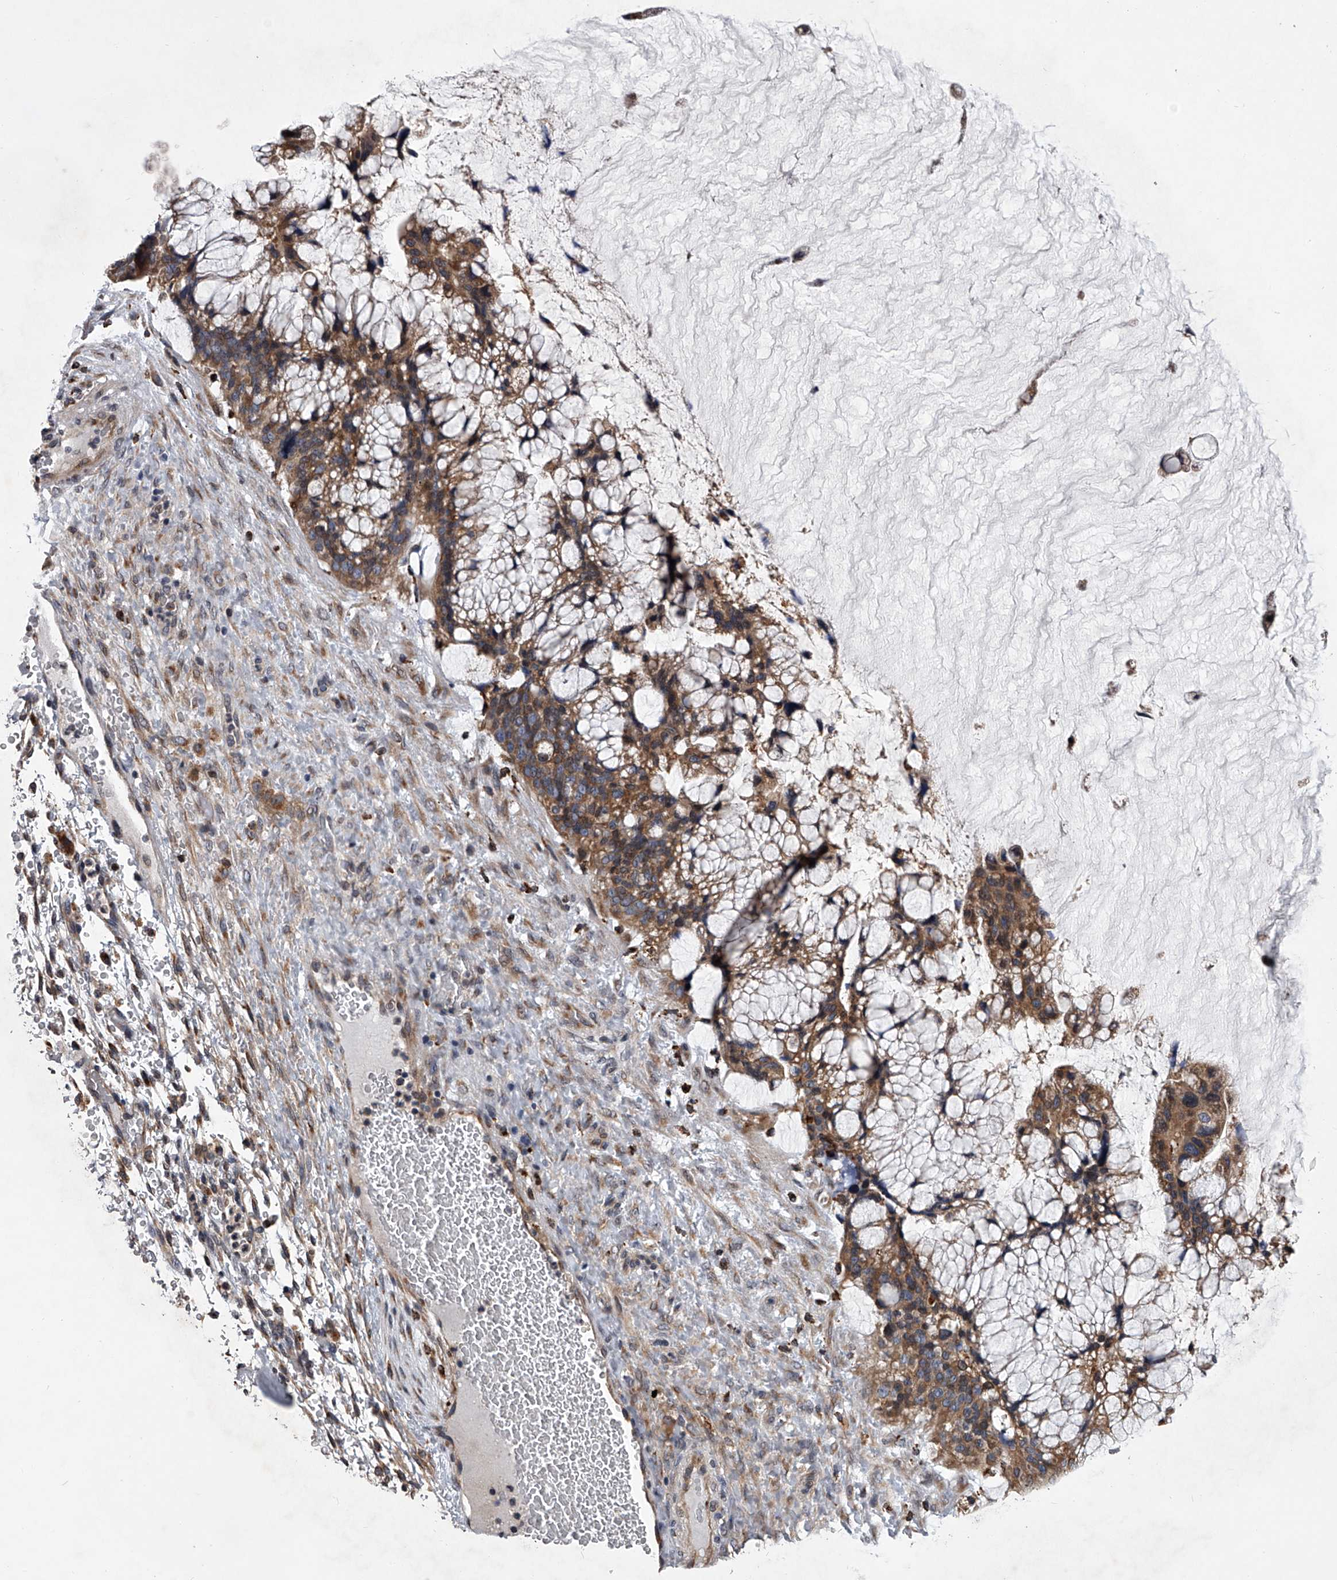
{"staining": {"intensity": "moderate", "quantity": ">75%", "location": "cytoplasmic/membranous"}, "tissue": "ovarian cancer", "cell_type": "Tumor cells", "image_type": "cancer", "snomed": [{"axis": "morphology", "description": "Cystadenocarcinoma, mucinous, NOS"}, {"axis": "topography", "description": "Ovary"}], "caption": "Mucinous cystadenocarcinoma (ovarian) stained for a protein (brown) reveals moderate cytoplasmic/membranous positive staining in approximately >75% of tumor cells.", "gene": "TRIM8", "patient": {"sex": "female", "age": 37}}